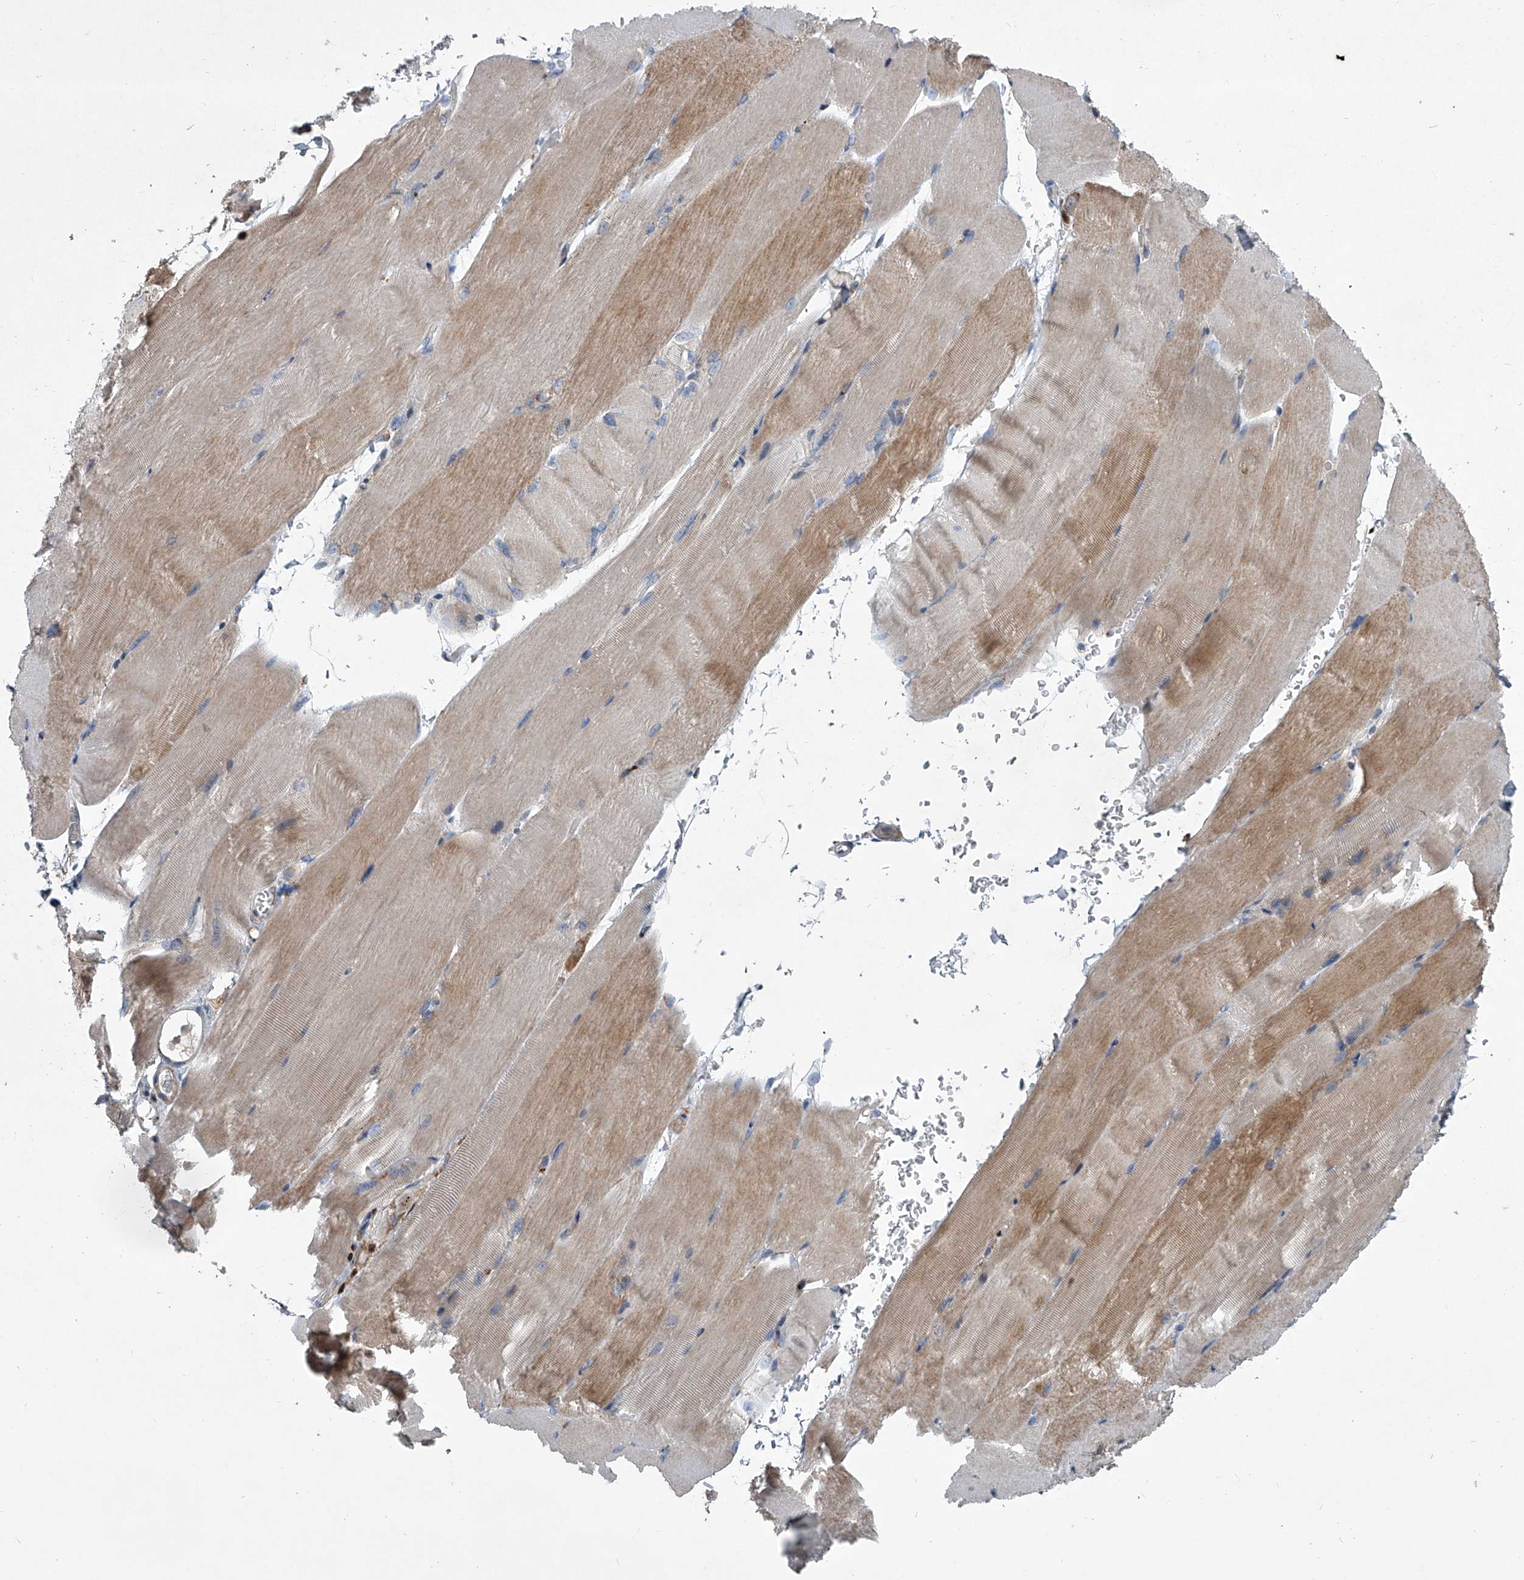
{"staining": {"intensity": "moderate", "quantity": "25%-75%", "location": "cytoplasmic/membranous"}, "tissue": "skeletal muscle", "cell_type": "Myocytes", "image_type": "normal", "snomed": [{"axis": "morphology", "description": "Normal tissue, NOS"}, {"axis": "topography", "description": "Skeletal muscle"}, {"axis": "topography", "description": "Parathyroid gland"}], "caption": "DAB (3,3'-diaminobenzidine) immunohistochemical staining of benign skeletal muscle shows moderate cytoplasmic/membranous protein expression in about 25%-75% of myocytes.", "gene": "STRADA", "patient": {"sex": "female", "age": 37}}